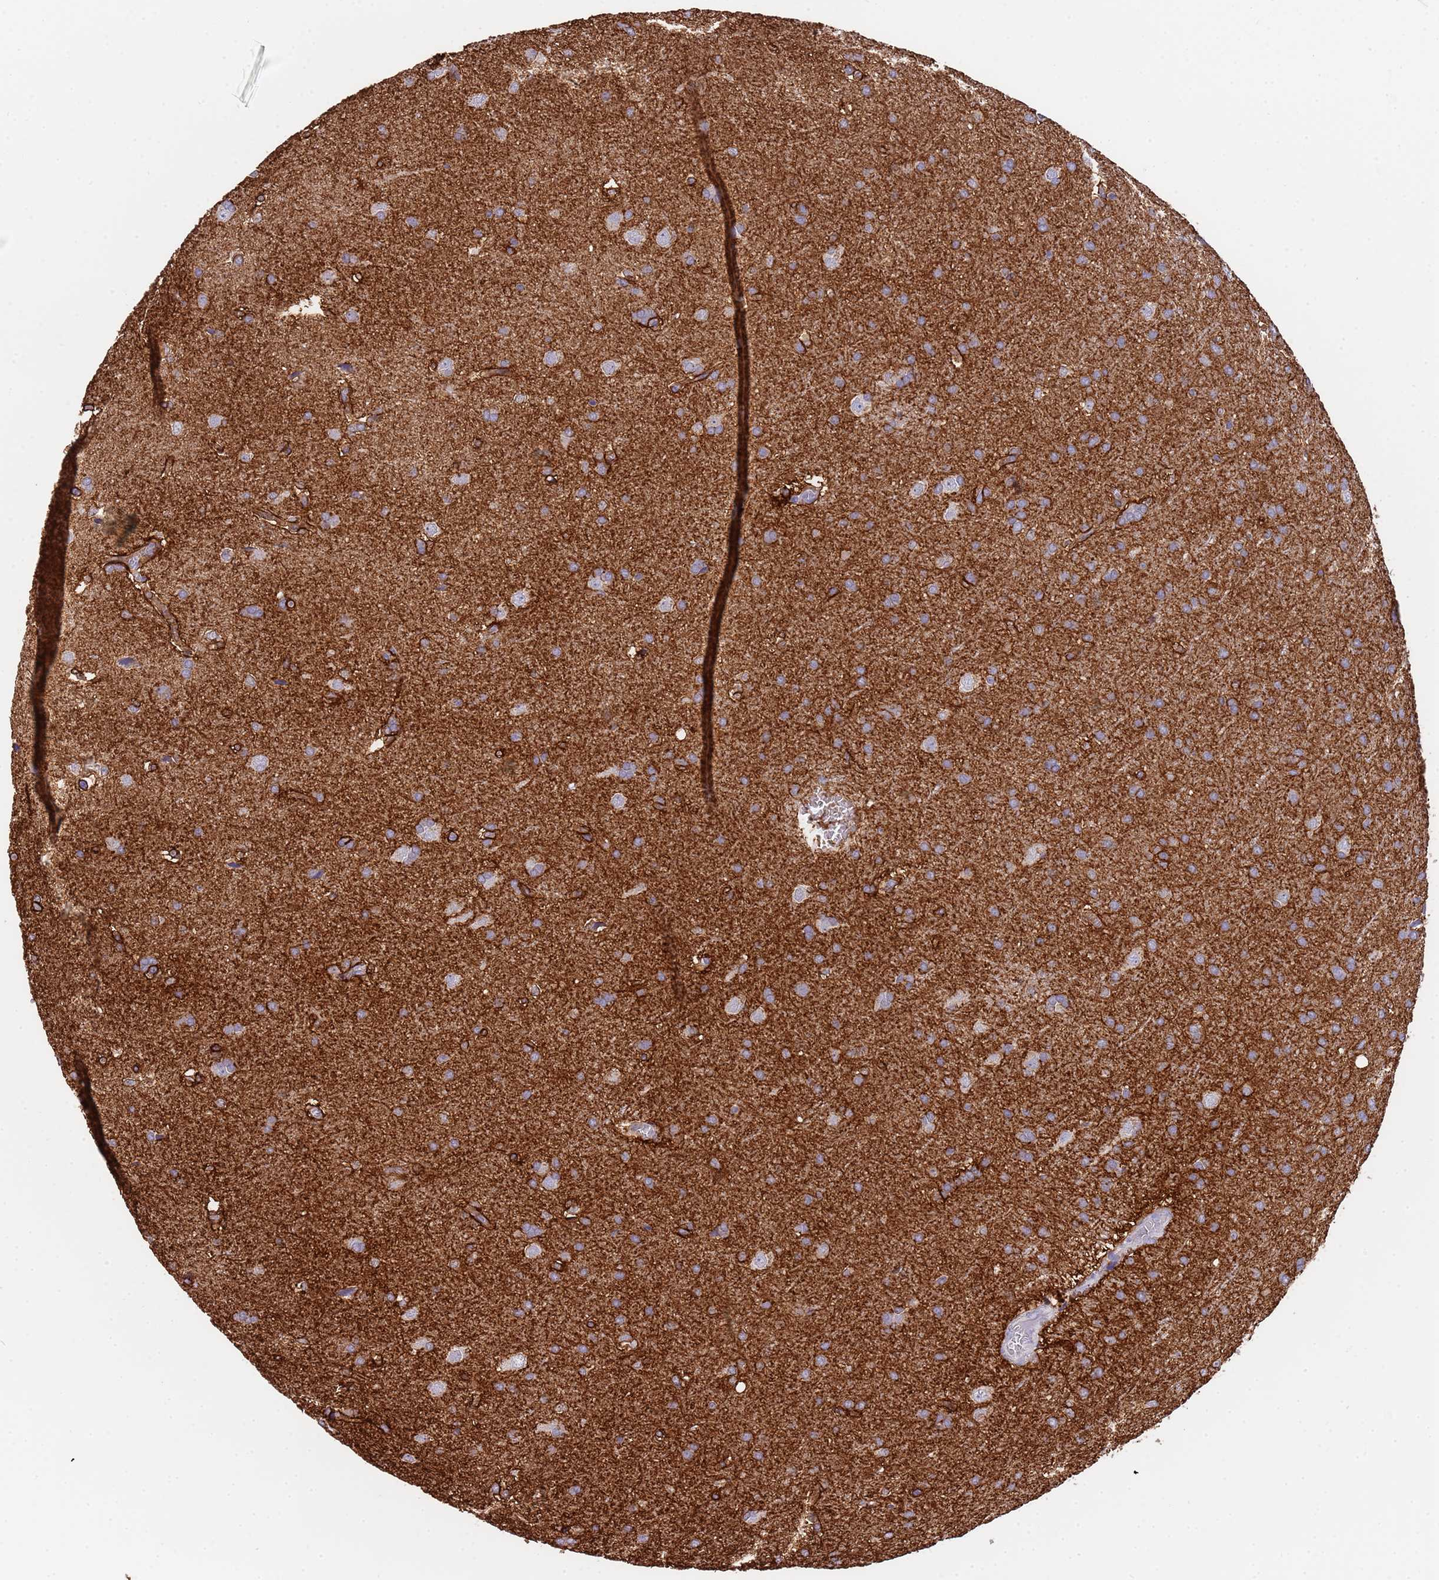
{"staining": {"intensity": "negative", "quantity": "none", "location": "none"}, "tissue": "glioma", "cell_type": "Tumor cells", "image_type": "cancer", "snomed": [{"axis": "morphology", "description": "Glioma, malignant, Low grade"}, {"axis": "topography", "description": "Brain"}], "caption": "The histopathology image exhibits no staining of tumor cells in low-grade glioma (malignant).", "gene": "SLC24A3", "patient": {"sex": "female", "age": 32}}